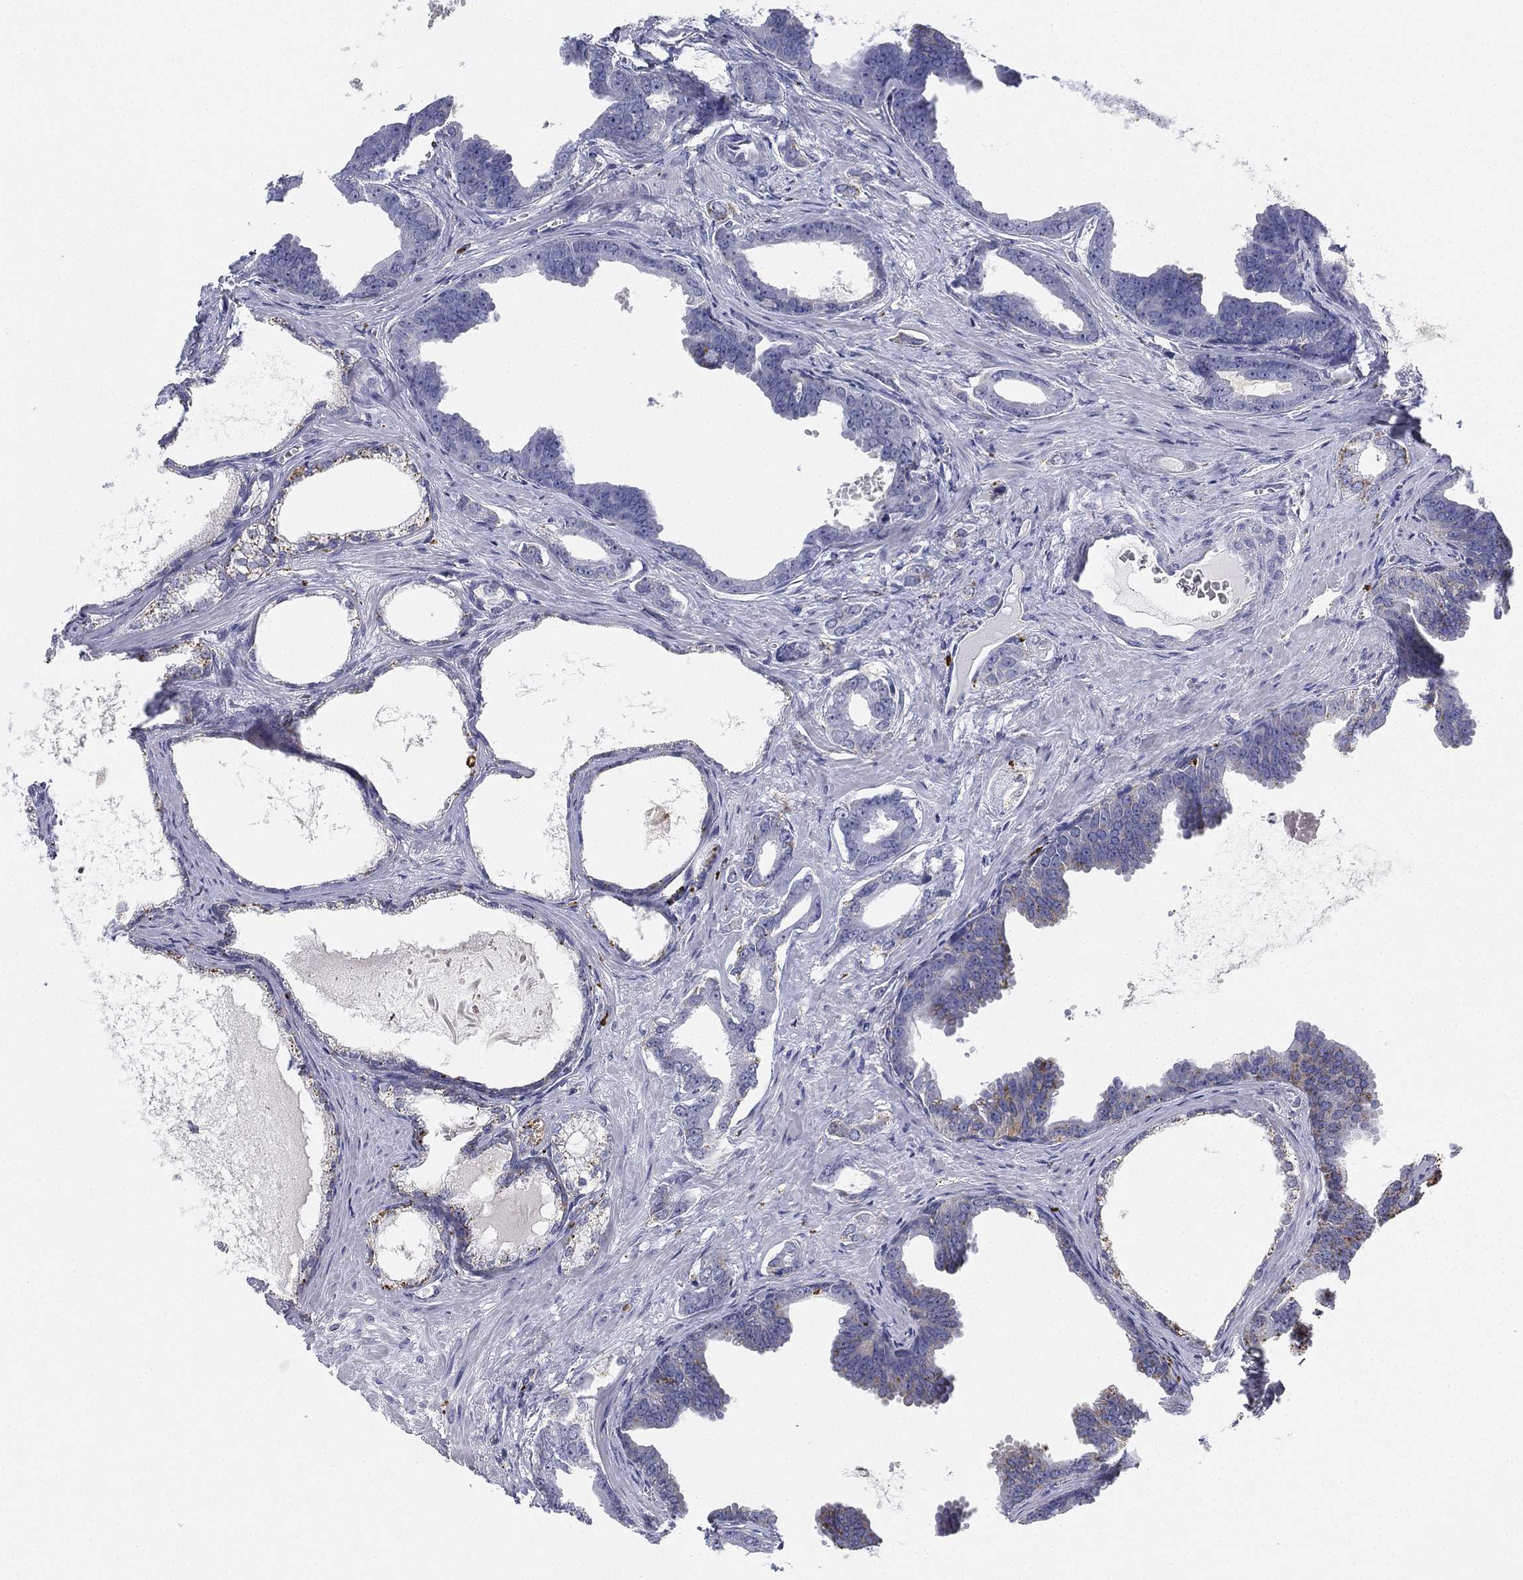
{"staining": {"intensity": "negative", "quantity": "none", "location": "none"}, "tissue": "prostate cancer", "cell_type": "Tumor cells", "image_type": "cancer", "snomed": [{"axis": "morphology", "description": "Adenocarcinoma, NOS"}, {"axis": "topography", "description": "Prostate"}], "caption": "Tumor cells are negative for protein expression in human prostate cancer.", "gene": "NPC2", "patient": {"sex": "male", "age": 66}}